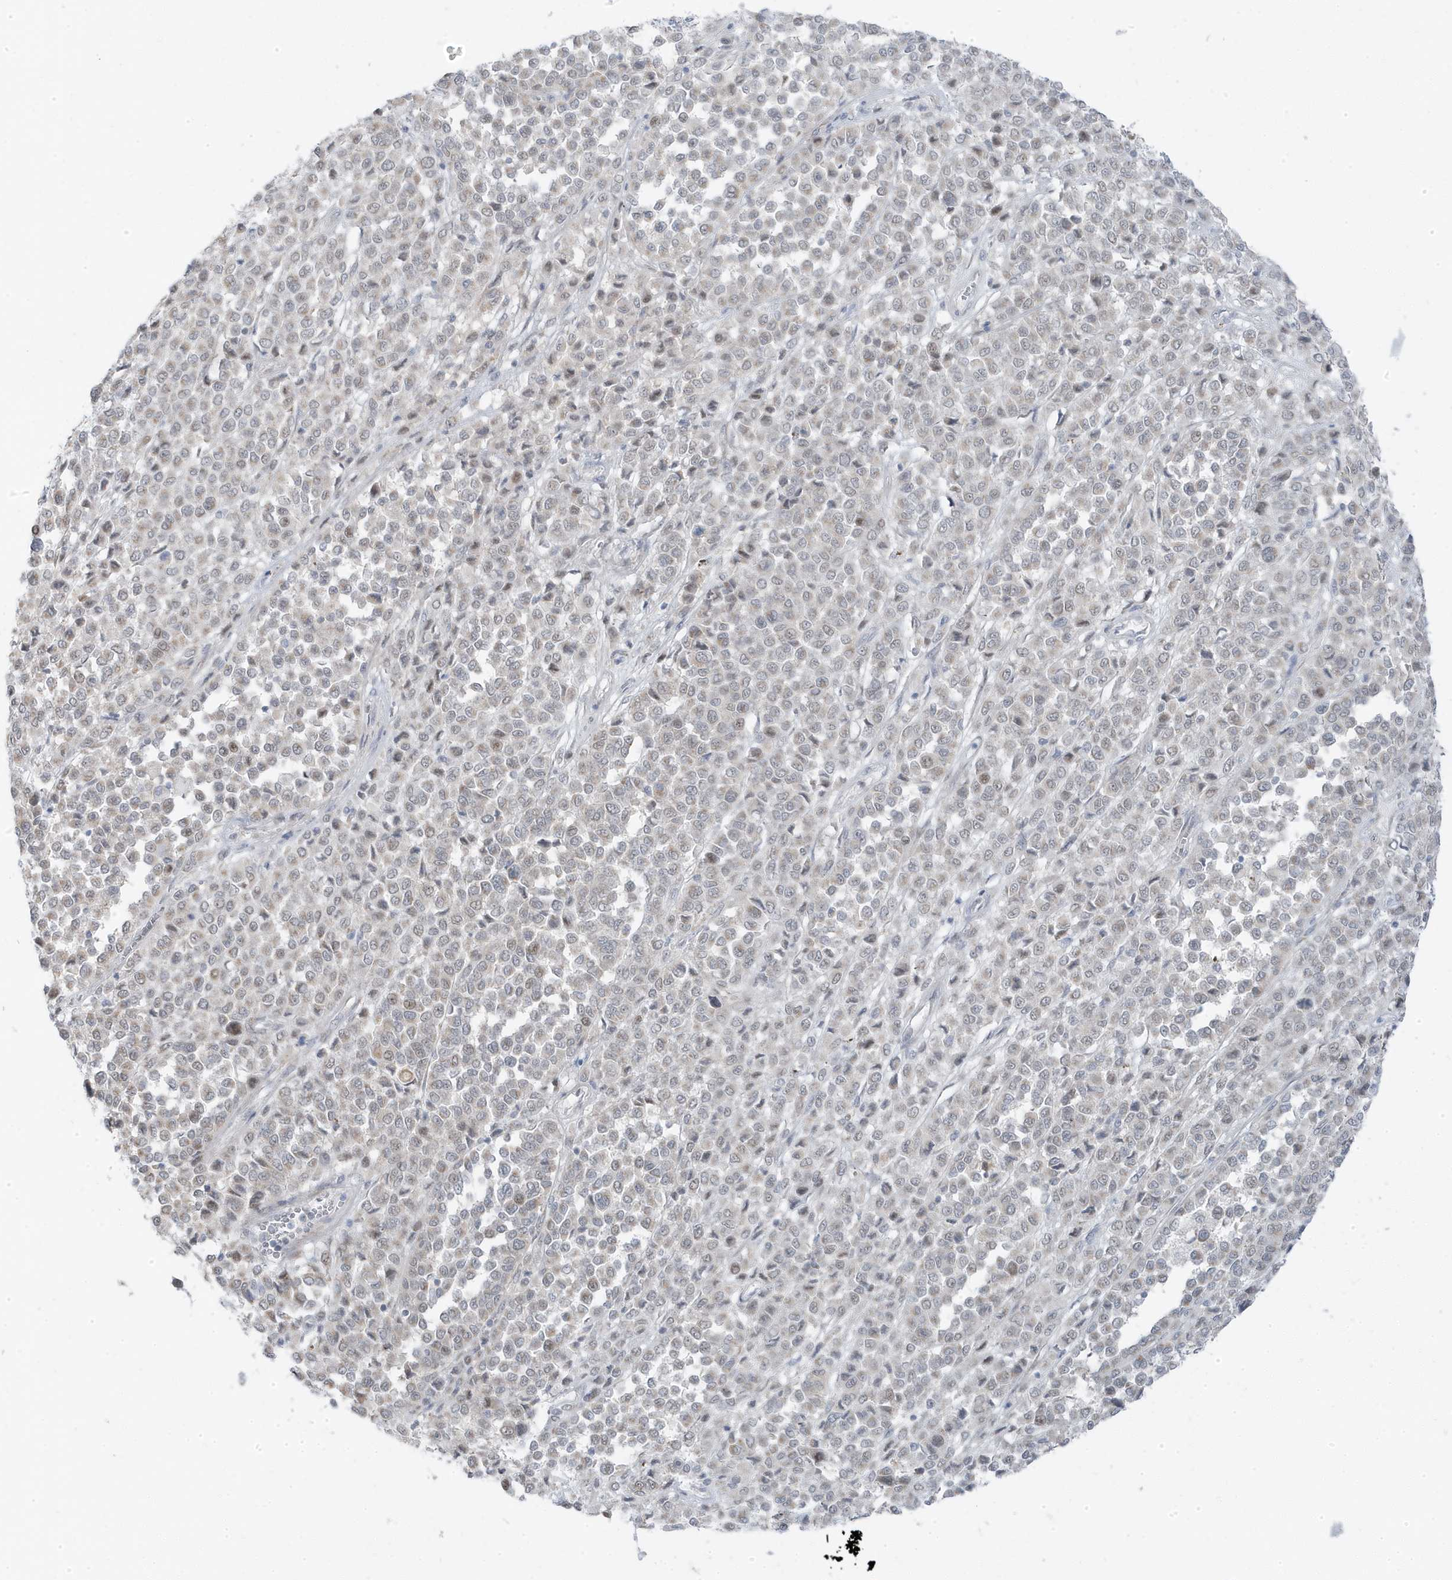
{"staining": {"intensity": "weak", "quantity": "<25%", "location": "nuclear"}, "tissue": "melanoma", "cell_type": "Tumor cells", "image_type": "cancer", "snomed": [{"axis": "morphology", "description": "Malignant melanoma, Metastatic site"}, {"axis": "topography", "description": "Pancreas"}], "caption": "DAB (3,3'-diaminobenzidine) immunohistochemical staining of human malignant melanoma (metastatic site) exhibits no significant staining in tumor cells.", "gene": "TSEN15", "patient": {"sex": "female", "age": 30}}